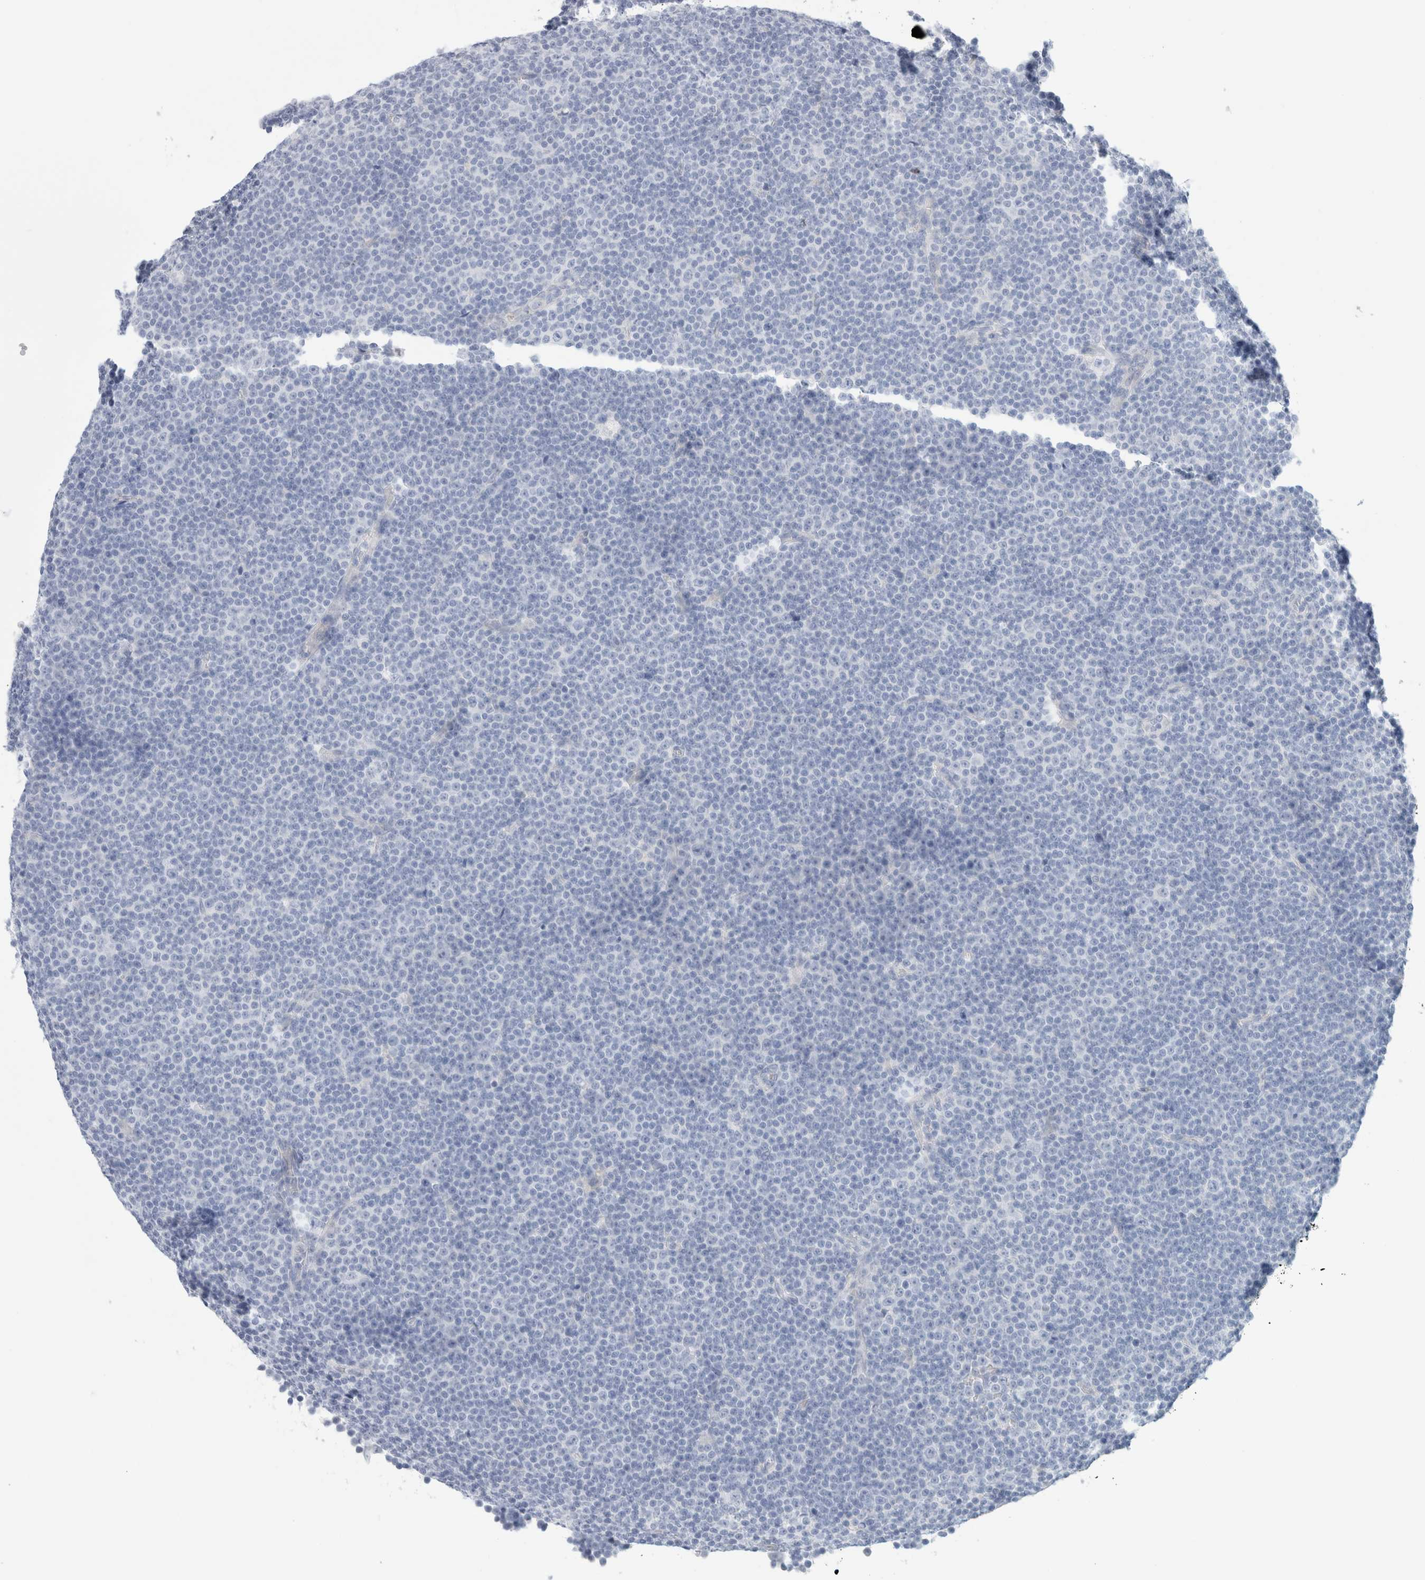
{"staining": {"intensity": "negative", "quantity": "none", "location": "none"}, "tissue": "lymphoma", "cell_type": "Tumor cells", "image_type": "cancer", "snomed": [{"axis": "morphology", "description": "Malignant lymphoma, non-Hodgkin's type, Low grade"}, {"axis": "topography", "description": "Lymph node"}], "caption": "Protein analysis of malignant lymphoma, non-Hodgkin's type (low-grade) shows no significant positivity in tumor cells. Brightfield microscopy of IHC stained with DAB (brown) and hematoxylin (blue), captured at high magnification.", "gene": "RTN4", "patient": {"sex": "female", "age": 67}}